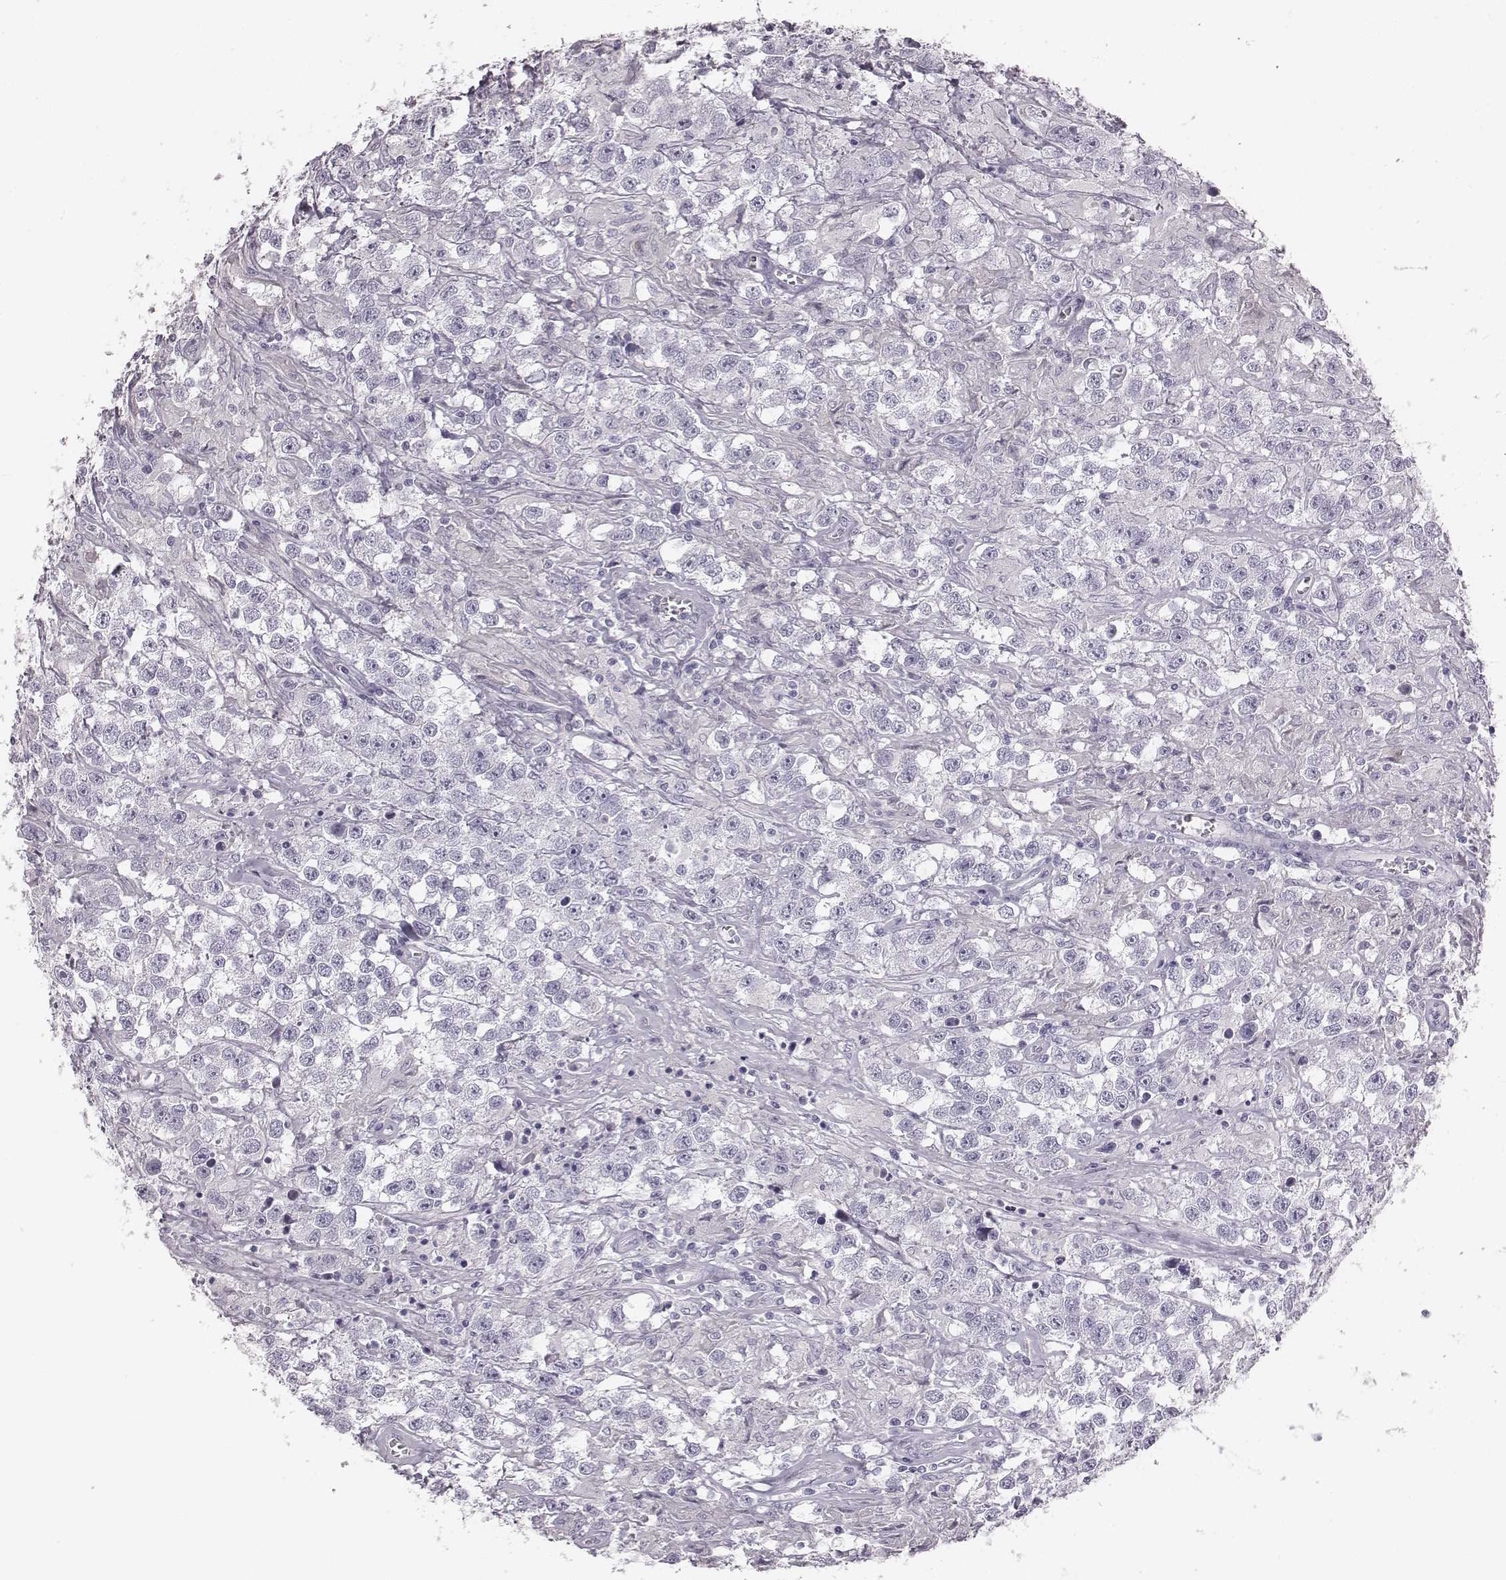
{"staining": {"intensity": "negative", "quantity": "none", "location": "none"}, "tissue": "testis cancer", "cell_type": "Tumor cells", "image_type": "cancer", "snomed": [{"axis": "morphology", "description": "Seminoma, NOS"}, {"axis": "topography", "description": "Testis"}], "caption": "Testis cancer (seminoma) stained for a protein using IHC displays no positivity tumor cells.", "gene": "C6orf58", "patient": {"sex": "male", "age": 43}}